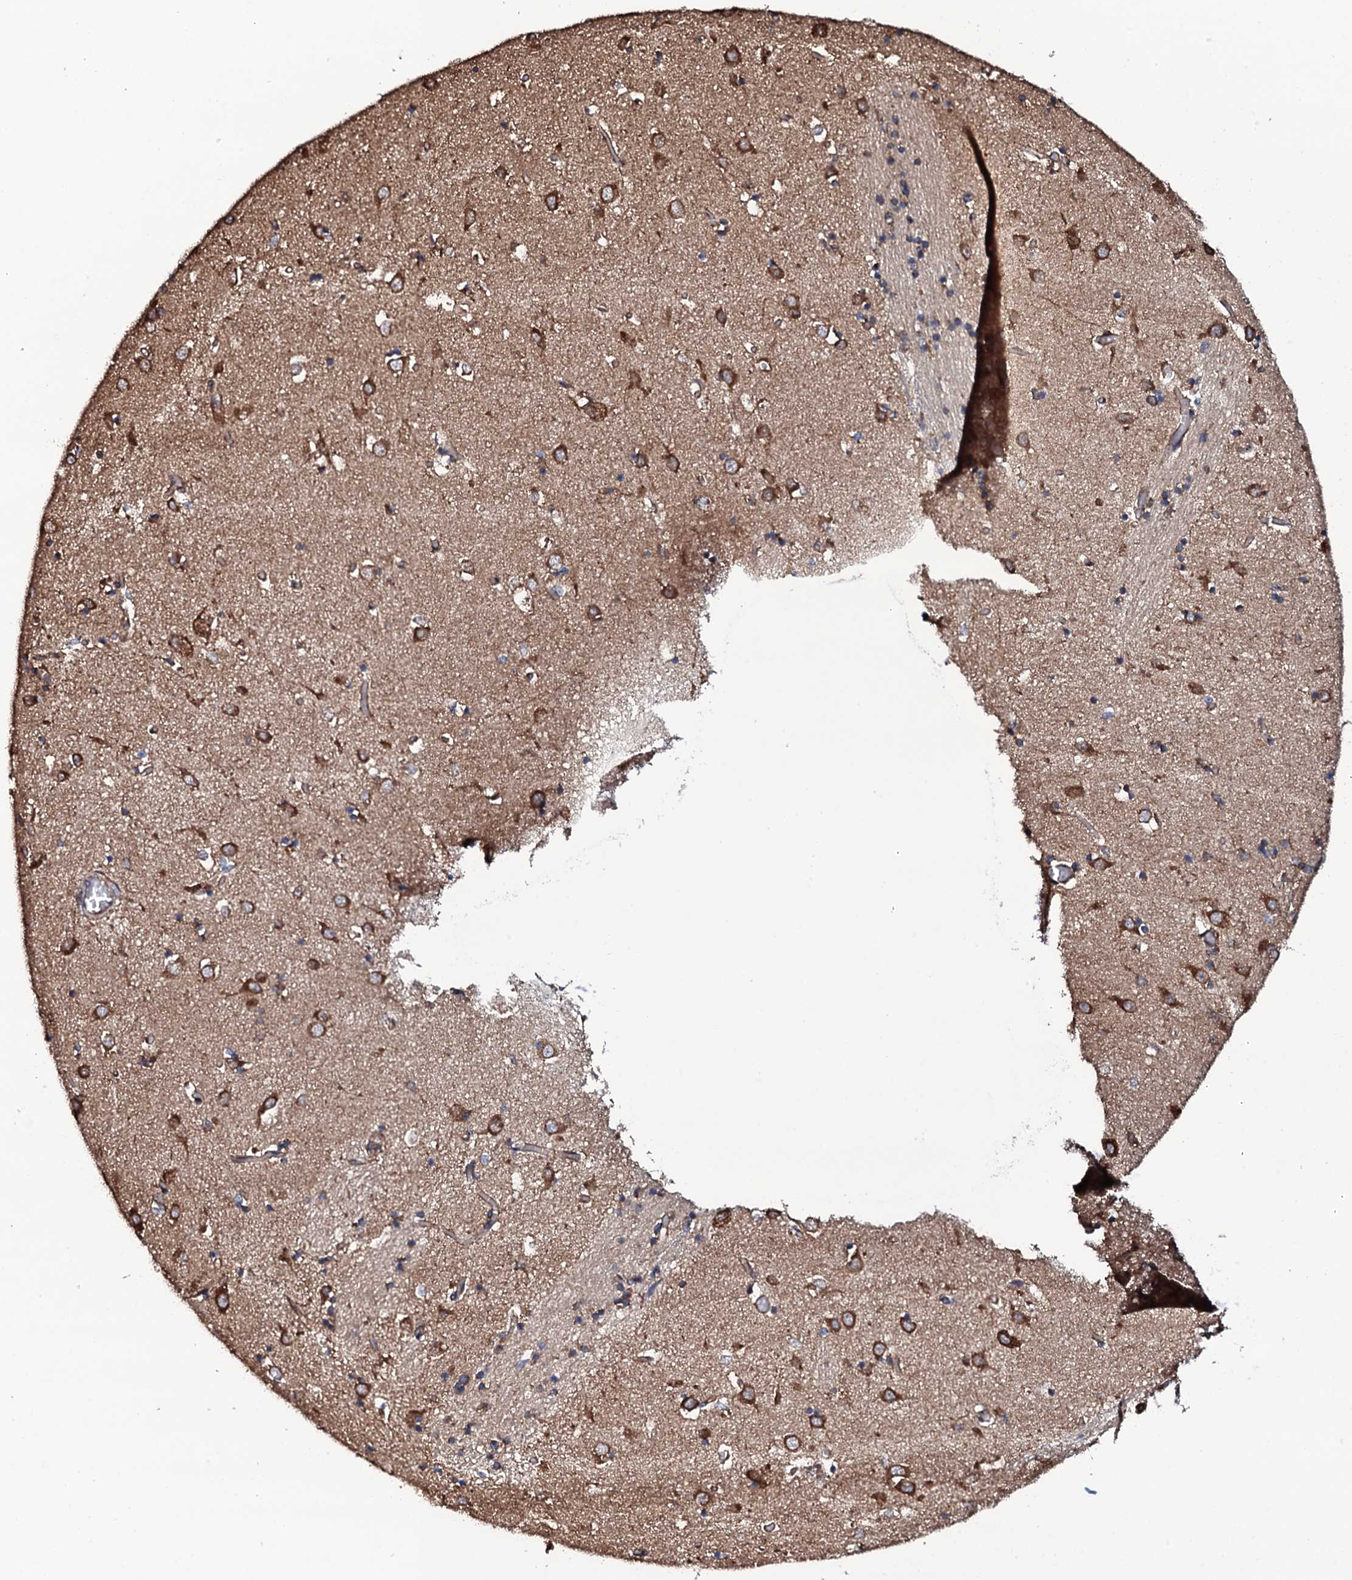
{"staining": {"intensity": "moderate", "quantity": "<25%", "location": "cytoplasmic/membranous"}, "tissue": "caudate", "cell_type": "Glial cells", "image_type": "normal", "snomed": [{"axis": "morphology", "description": "Normal tissue, NOS"}, {"axis": "topography", "description": "Lateral ventricle wall"}], "caption": "Protein expression analysis of unremarkable caudate displays moderate cytoplasmic/membranous staining in approximately <25% of glial cells. The protein of interest is stained brown, and the nuclei are stained in blue (DAB IHC with brightfield microscopy, high magnification).", "gene": "RAB12", "patient": {"sex": "male", "age": 70}}